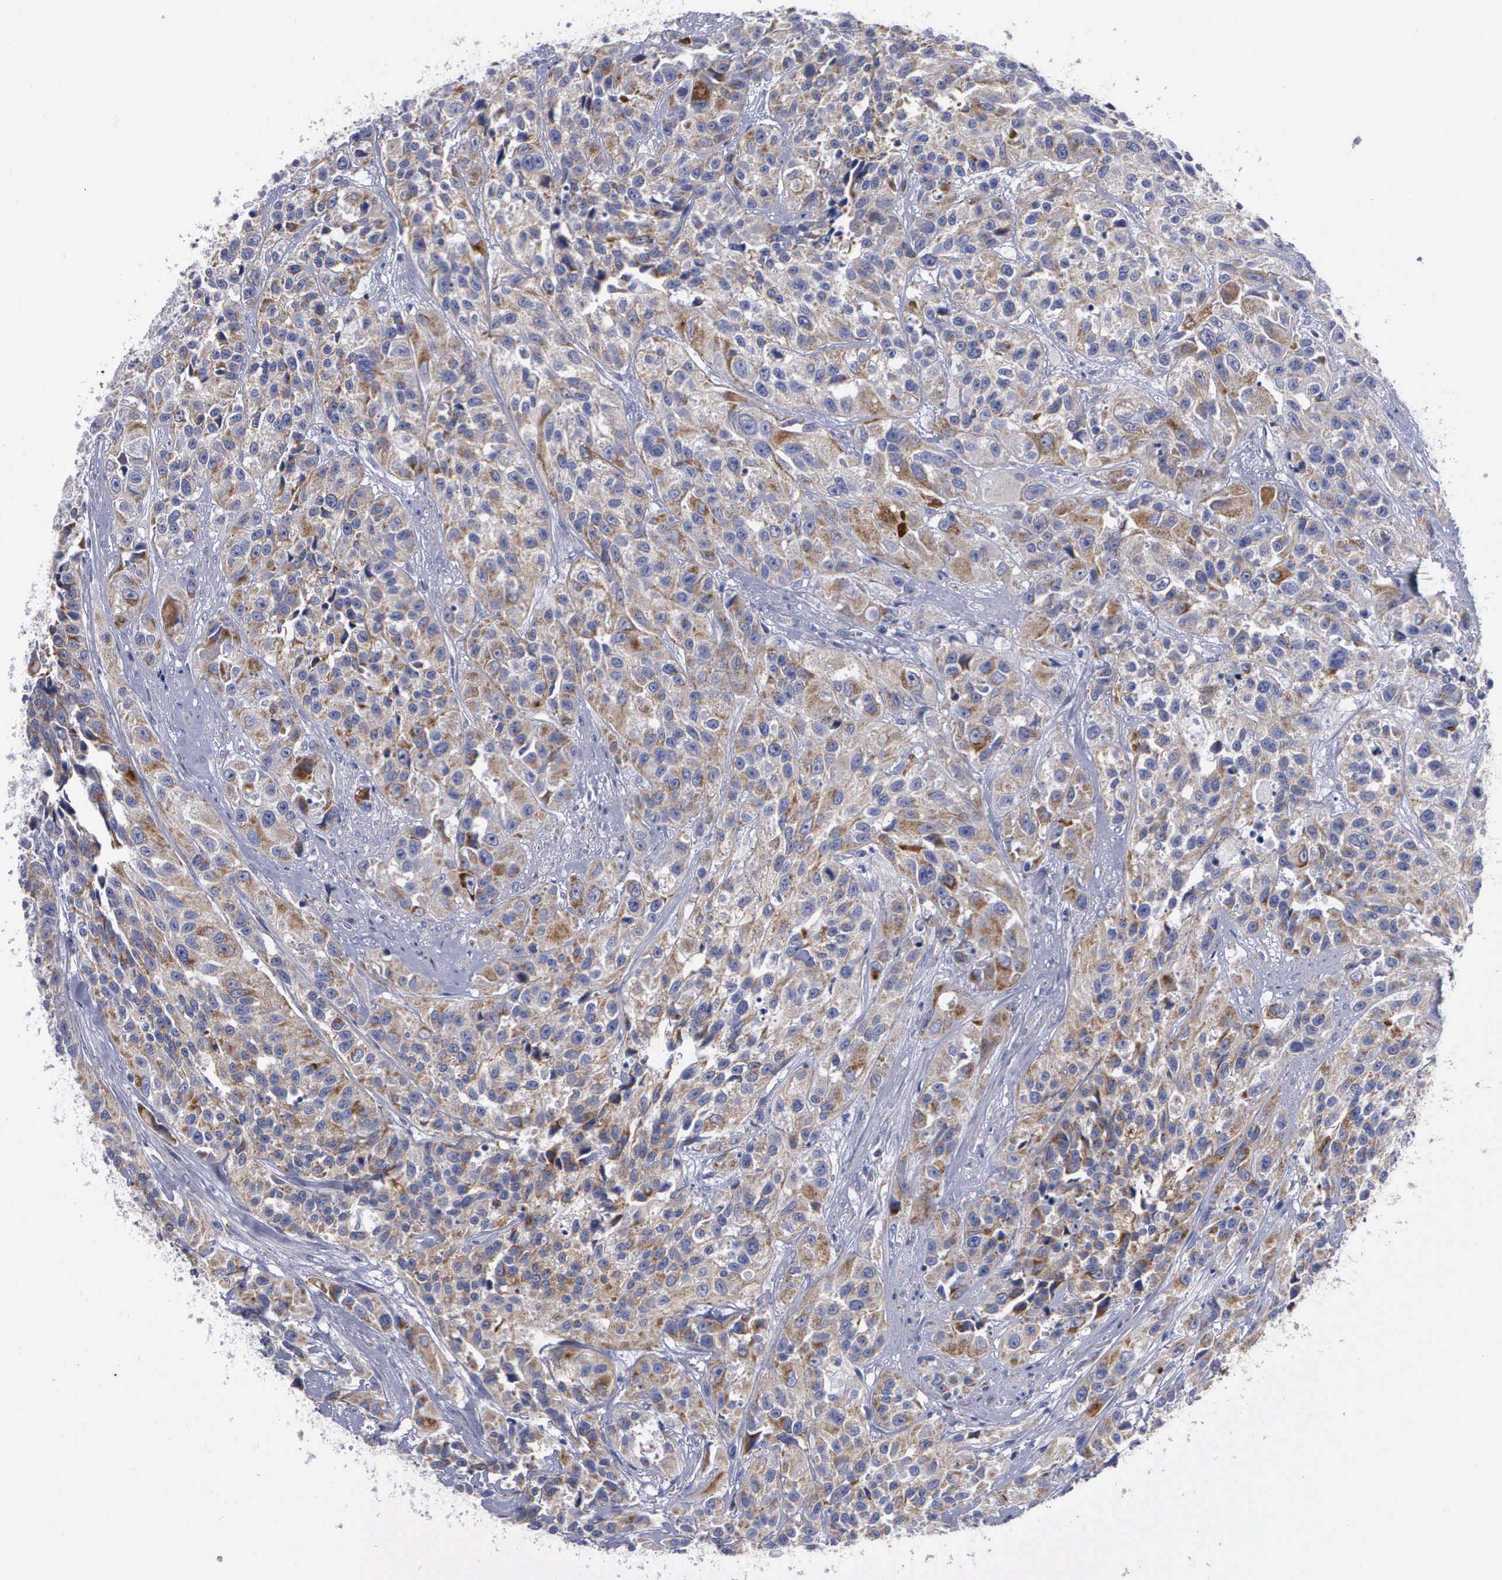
{"staining": {"intensity": "moderate", "quantity": "25%-75%", "location": "cytoplasmic/membranous"}, "tissue": "urothelial cancer", "cell_type": "Tumor cells", "image_type": "cancer", "snomed": [{"axis": "morphology", "description": "Urothelial carcinoma, High grade"}, {"axis": "topography", "description": "Urinary bladder"}], "caption": "Human high-grade urothelial carcinoma stained for a protein (brown) demonstrates moderate cytoplasmic/membranous positive staining in about 25%-75% of tumor cells.", "gene": "APOOL", "patient": {"sex": "female", "age": 81}}